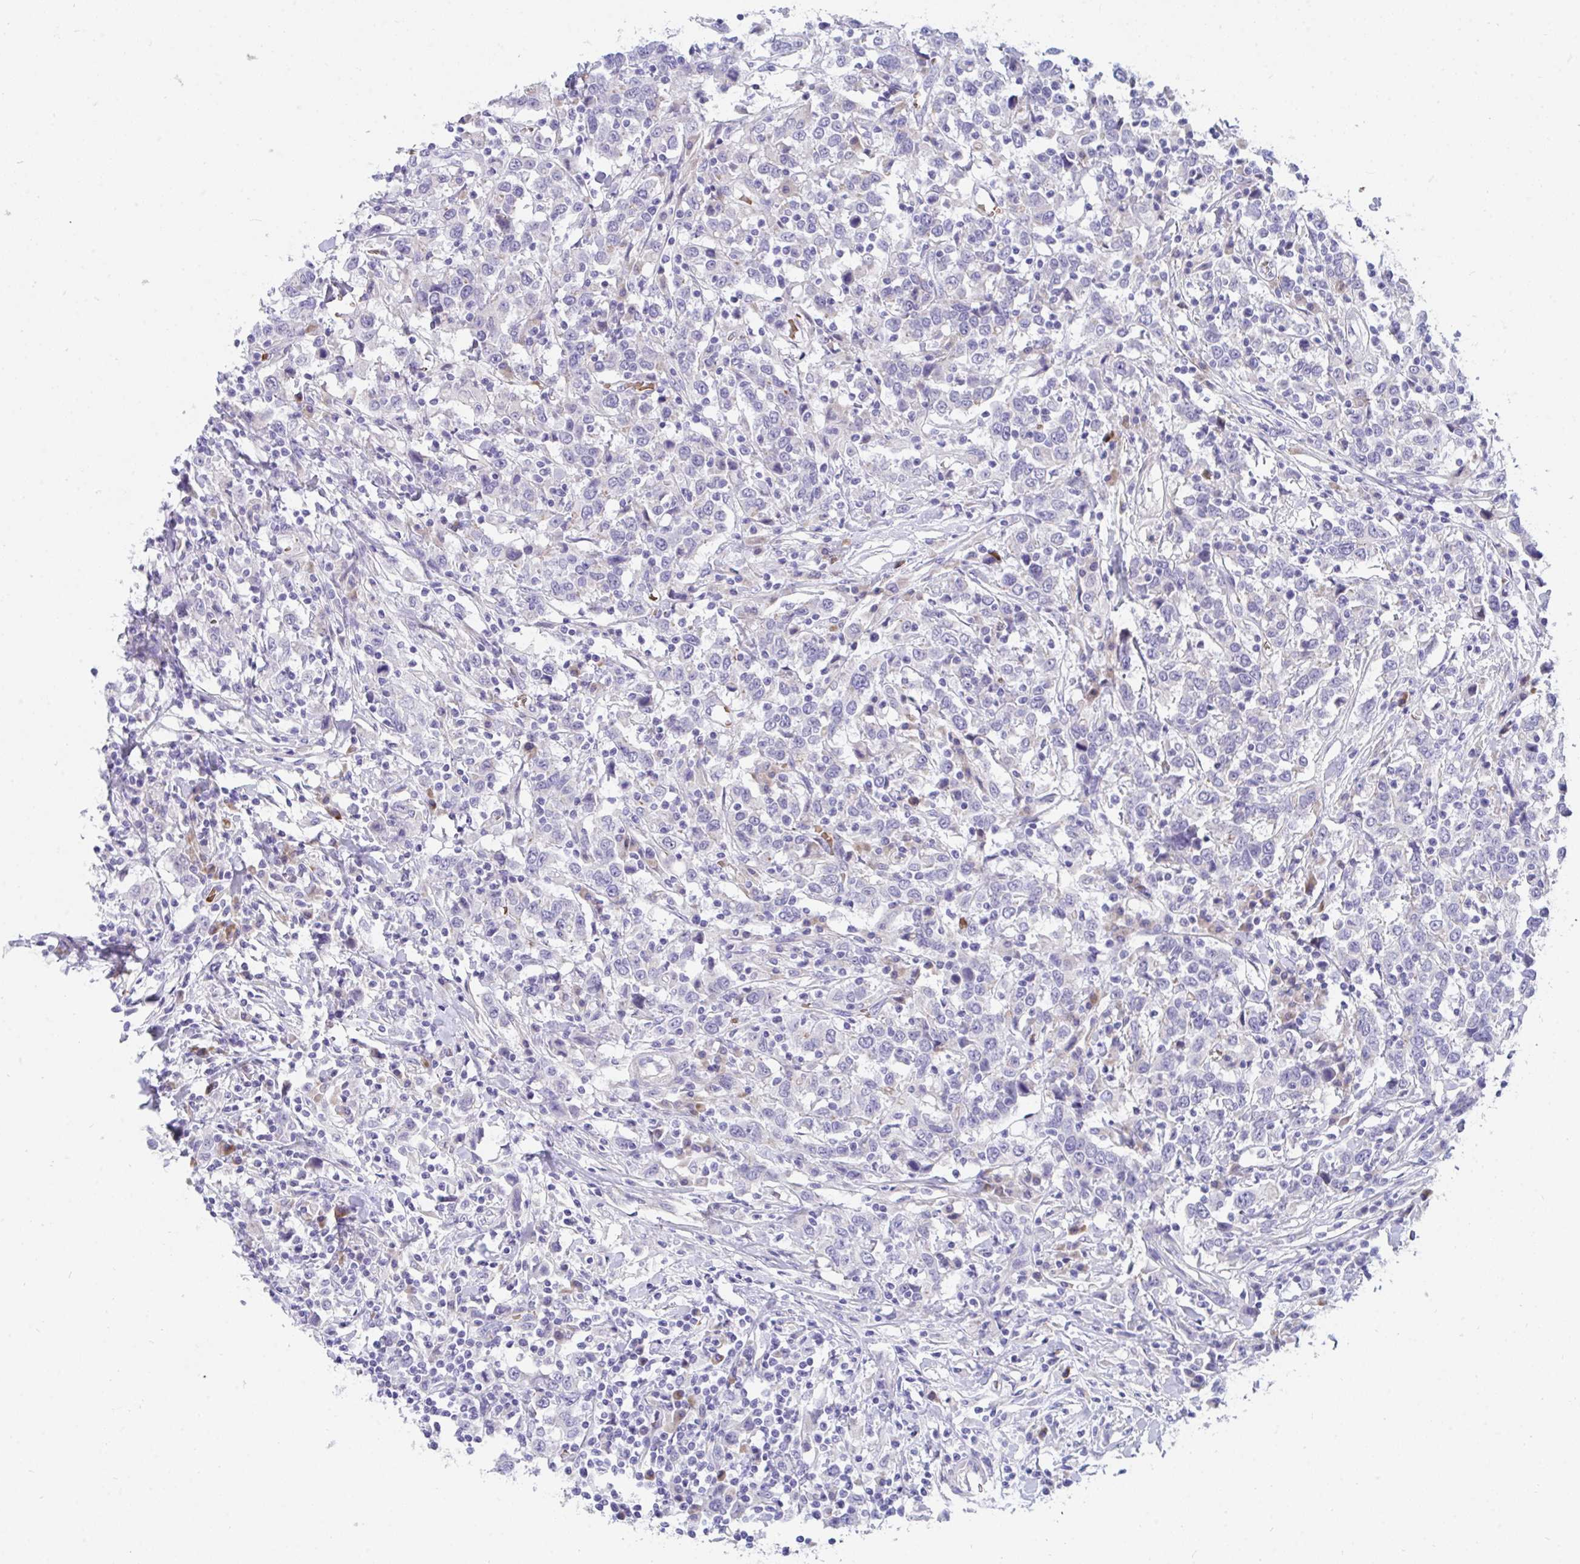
{"staining": {"intensity": "negative", "quantity": "none", "location": "none"}, "tissue": "urothelial cancer", "cell_type": "Tumor cells", "image_type": "cancer", "snomed": [{"axis": "morphology", "description": "Urothelial carcinoma, High grade"}, {"axis": "topography", "description": "Urinary bladder"}], "caption": "A high-resolution image shows immunohistochemistry (IHC) staining of urothelial cancer, which shows no significant positivity in tumor cells.", "gene": "MROH2B", "patient": {"sex": "male", "age": 61}}